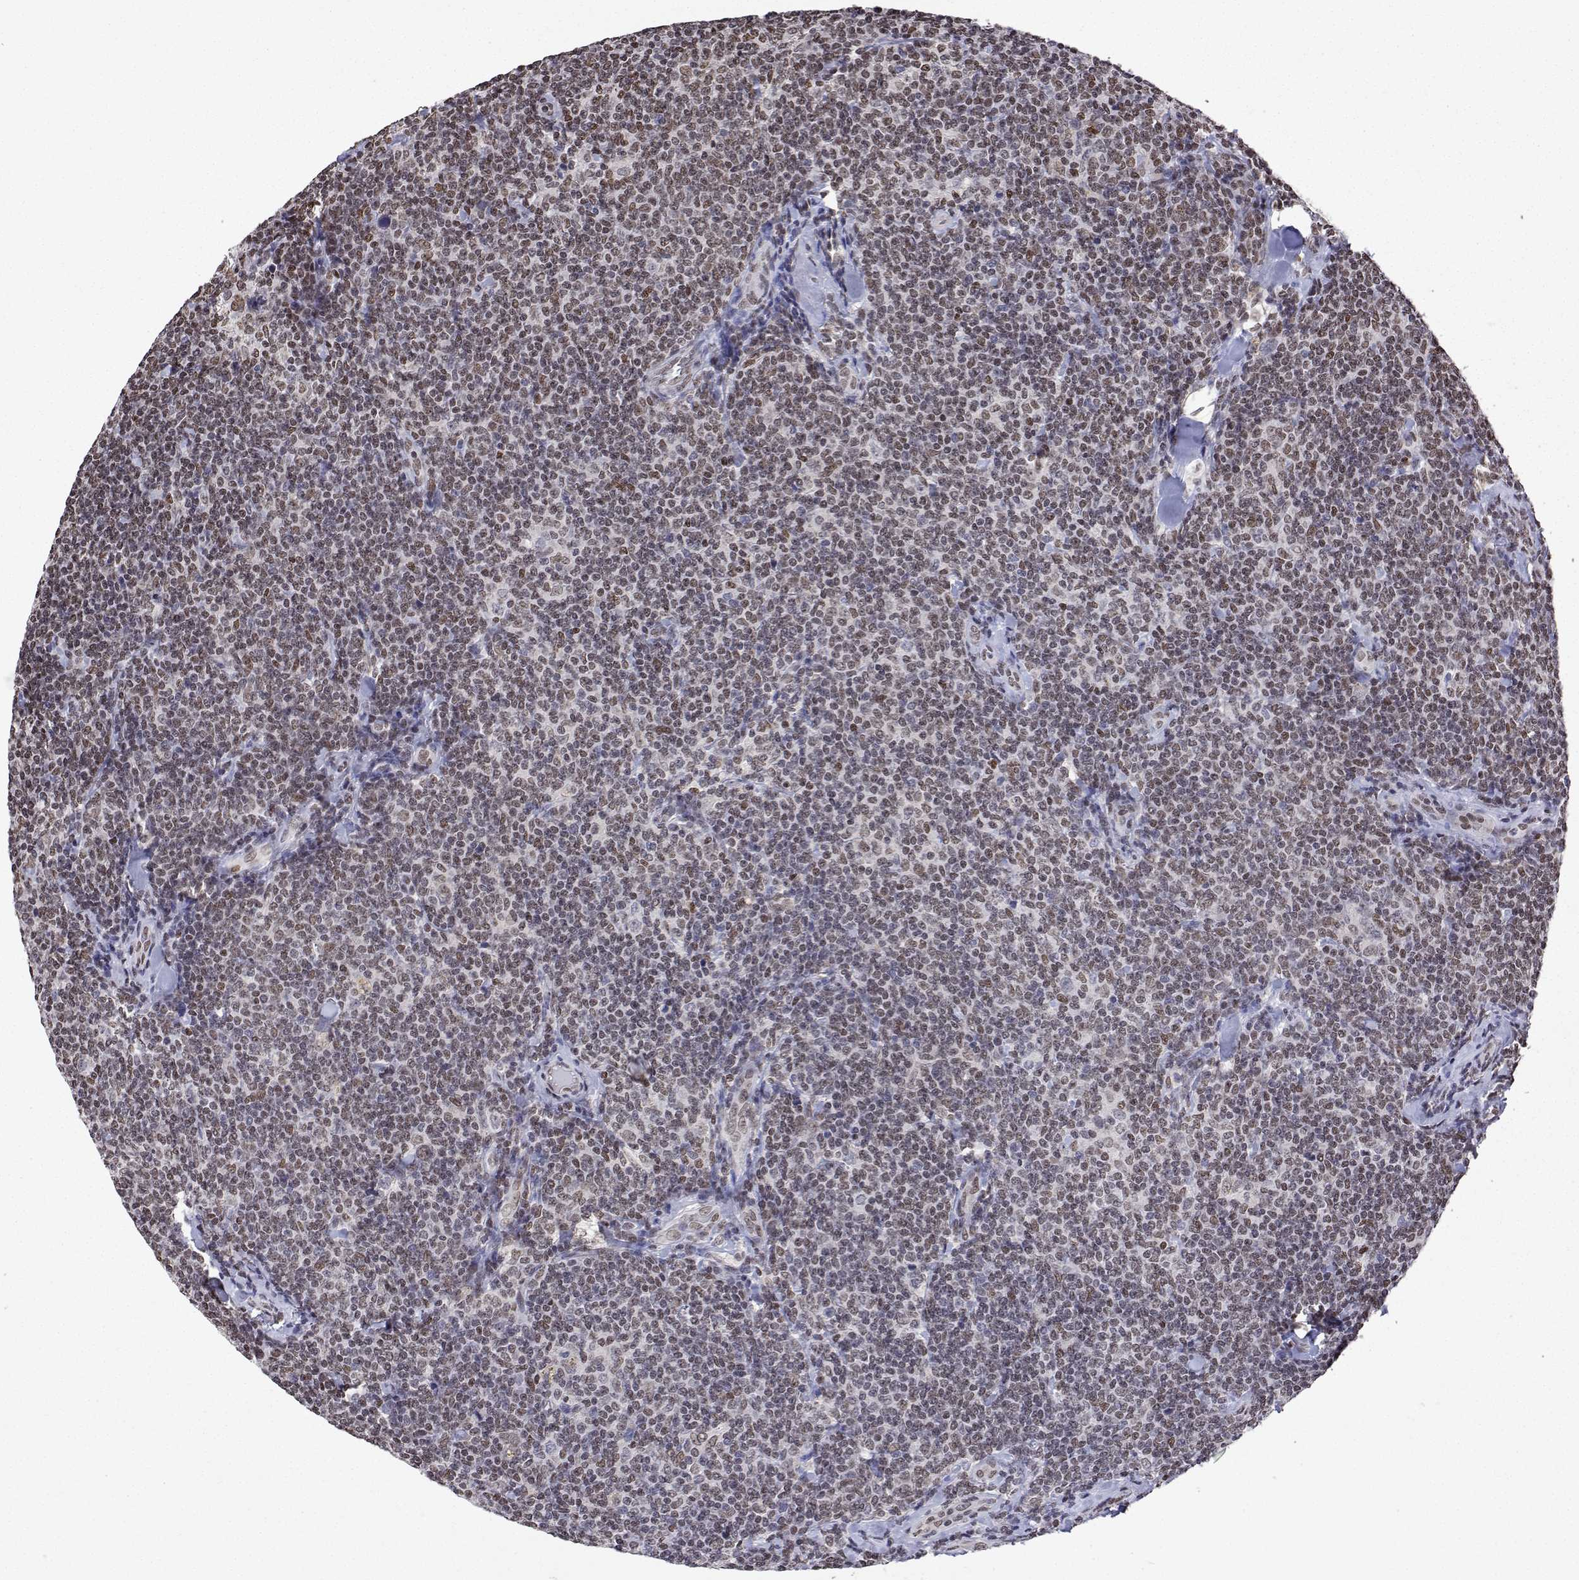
{"staining": {"intensity": "weak", "quantity": ">75%", "location": "nuclear"}, "tissue": "lymphoma", "cell_type": "Tumor cells", "image_type": "cancer", "snomed": [{"axis": "morphology", "description": "Malignant lymphoma, non-Hodgkin's type, Low grade"}, {"axis": "topography", "description": "Lymph node"}], "caption": "About >75% of tumor cells in human low-grade malignant lymphoma, non-Hodgkin's type reveal weak nuclear protein staining as visualized by brown immunohistochemical staining.", "gene": "XPC", "patient": {"sex": "female", "age": 56}}